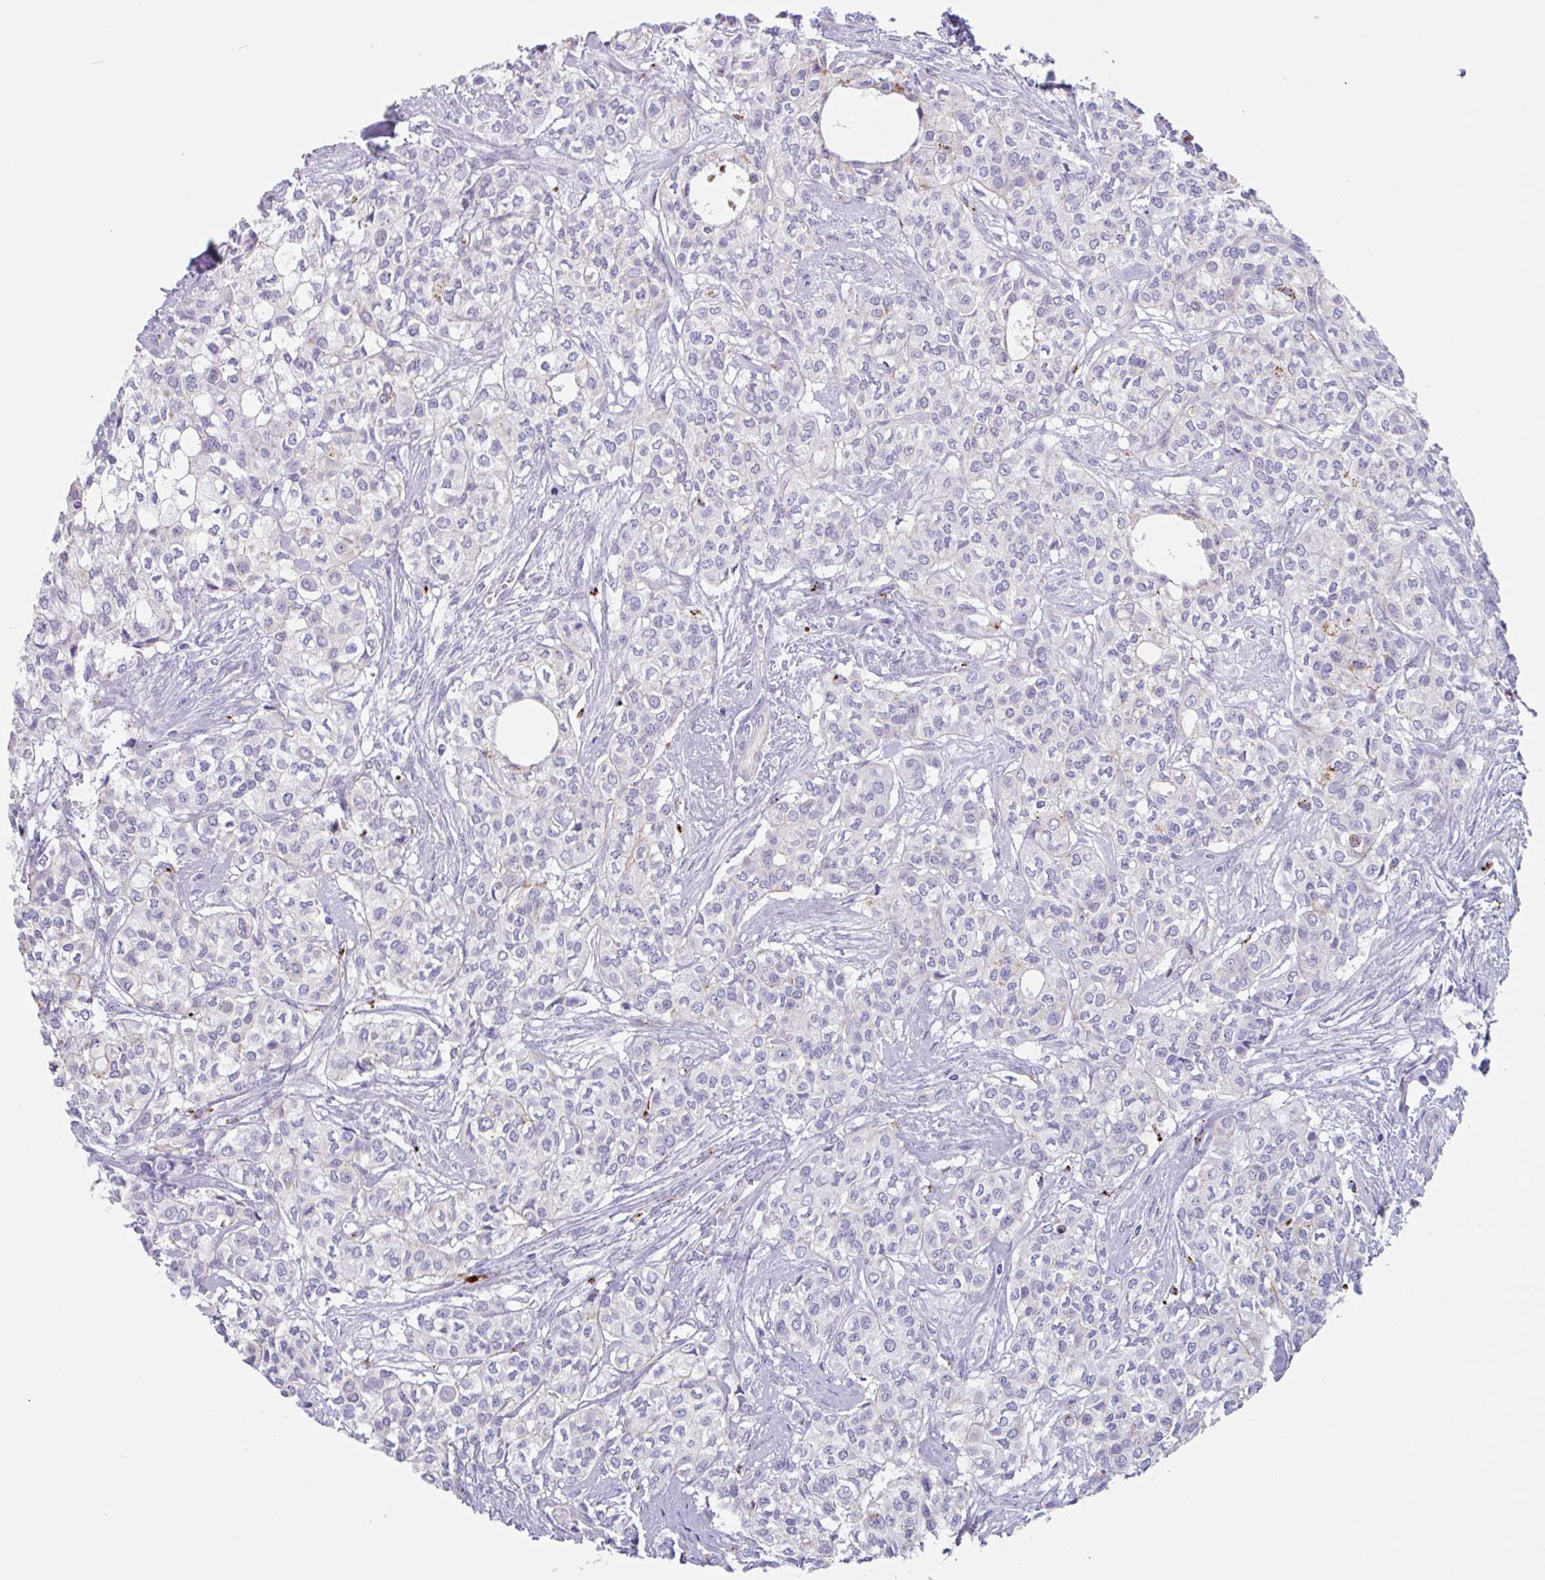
{"staining": {"intensity": "negative", "quantity": "none", "location": "none"}, "tissue": "head and neck cancer", "cell_type": "Tumor cells", "image_type": "cancer", "snomed": [{"axis": "morphology", "description": "Adenocarcinoma, NOS"}, {"axis": "topography", "description": "Head-Neck"}], "caption": "Immunohistochemistry of human adenocarcinoma (head and neck) exhibits no staining in tumor cells.", "gene": "LENG9", "patient": {"sex": "male", "age": 81}}